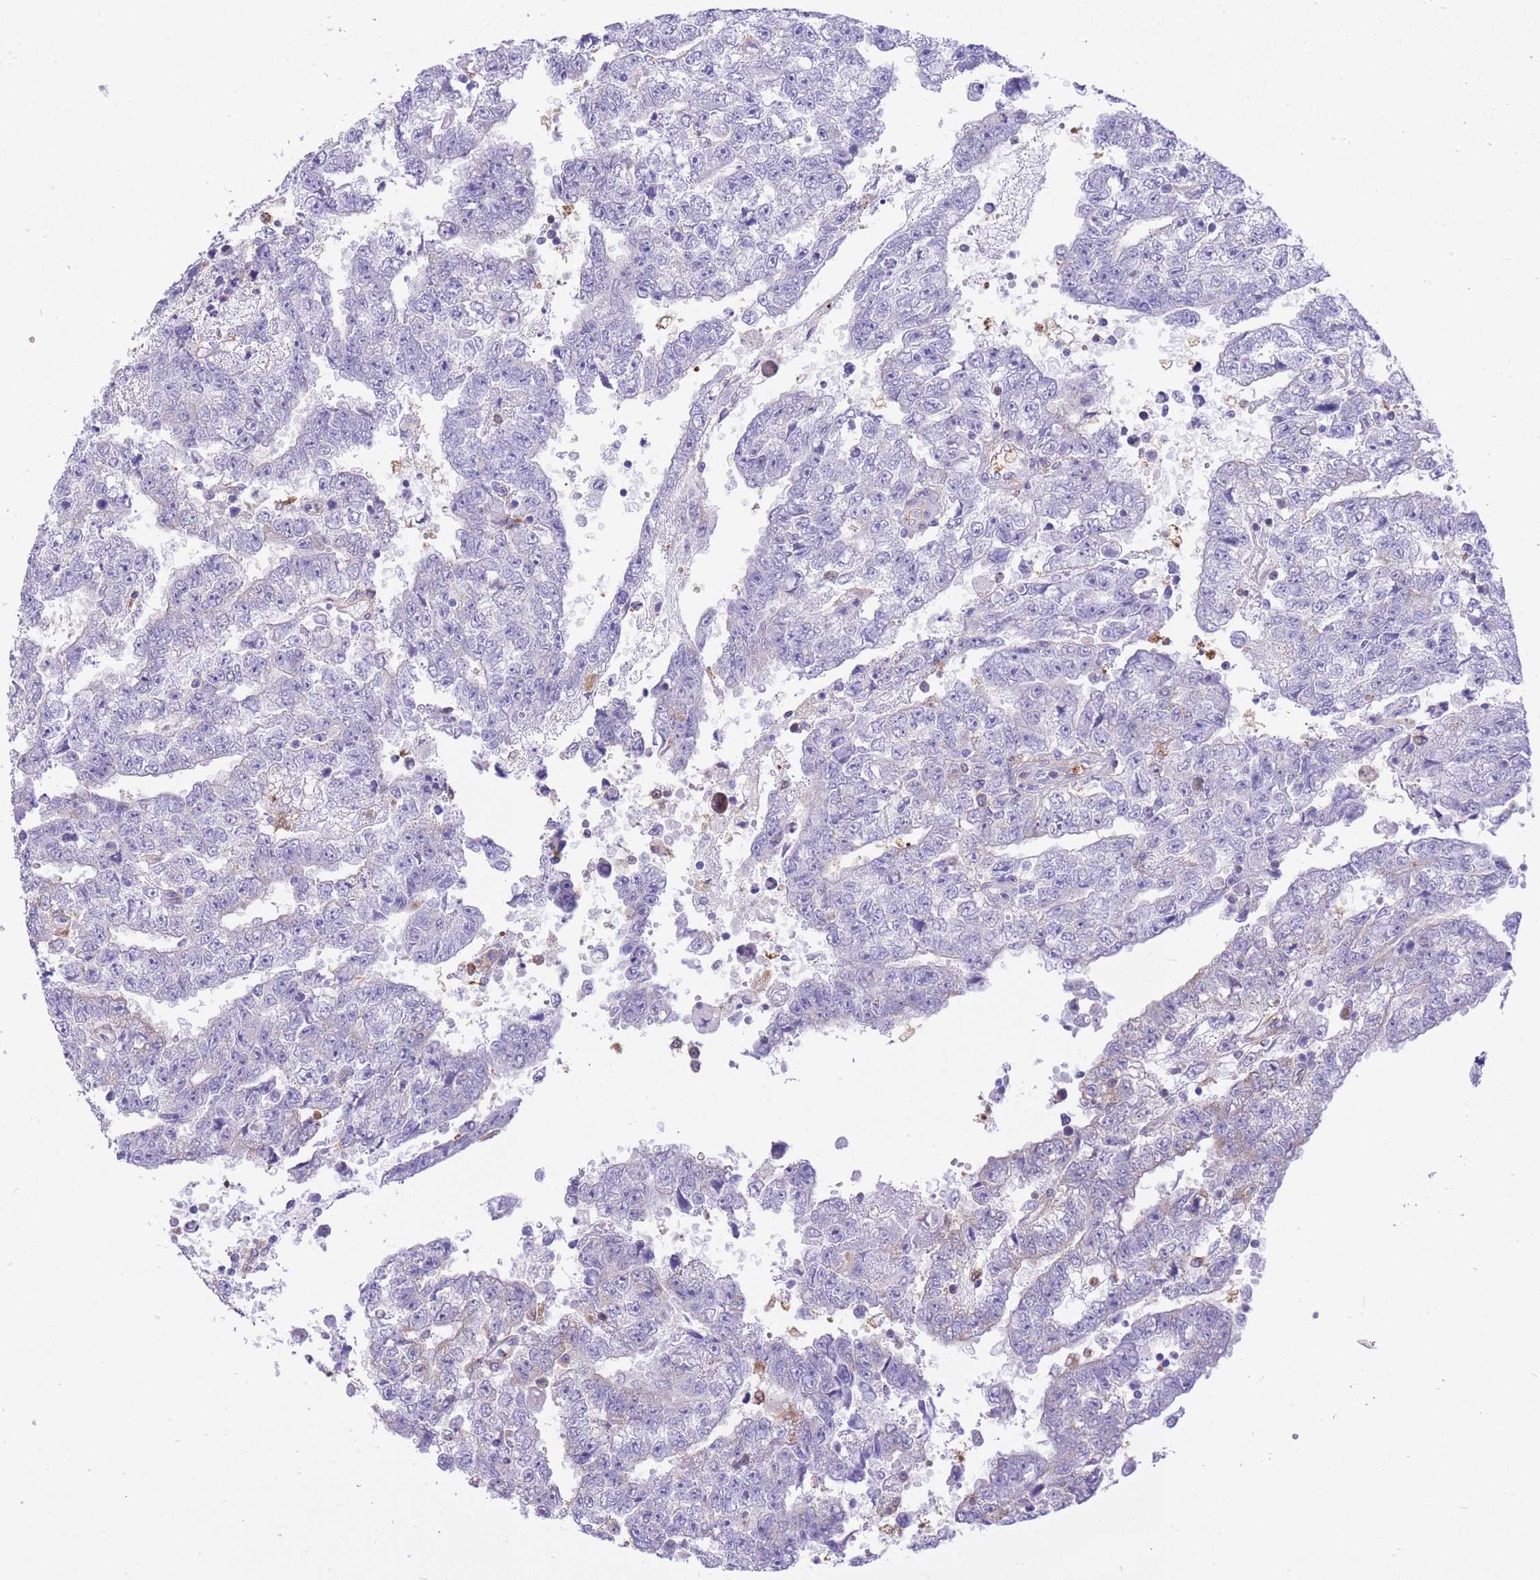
{"staining": {"intensity": "negative", "quantity": "none", "location": "none"}, "tissue": "testis cancer", "cell_type": "Tumor cells", "image_type": "cancer", "snomed": [{"axis": "morphology", "description": "Carcinoma, Embryonal, NOS"}, {"axis": "topography", "description": "Testis"}], "caption": "High magnification brightfield microscopy of testis cancer (embryonal carcinoma) stained with DAB (brown) and counterstained with hematoxylin (blue): tumor cells show no significant expression.", "gene": "NAMPT", "patient": {"sex": "male", "age": 25}}